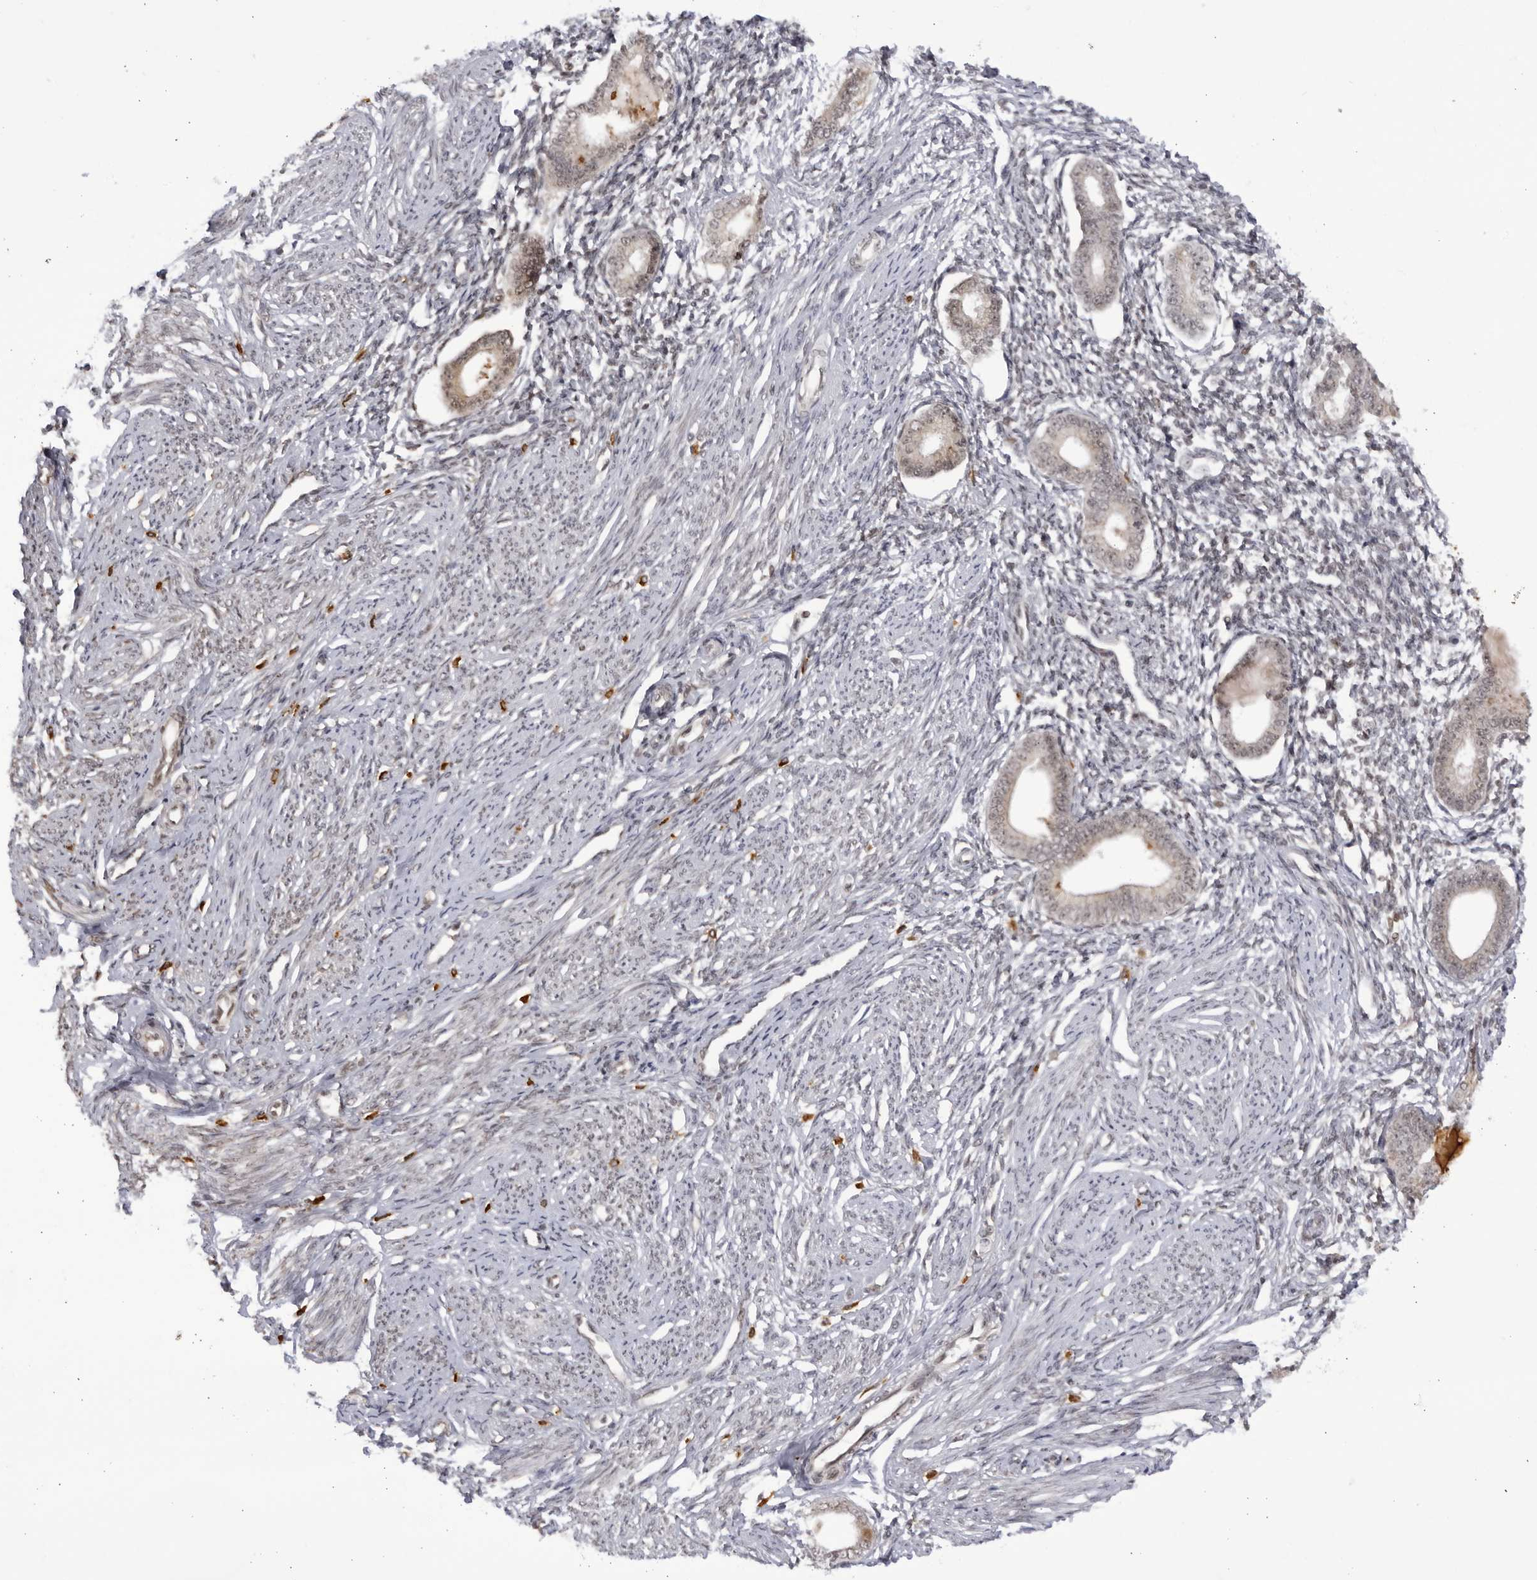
{"staining": {"intensity": "negative", "quantity": "none", "location": "none"}, "tissue": "endometrium", "cell_type": "Cells in endometrial stroma", "image_type": "normal", "snomed": [{"axis": "morphology", "description": "Normal tissue, NOS"}, {"axis": "topography", "description": "Endometrium"}], "caption": "There is no significant staining in cells in endometrial stroma of endometrium. (Brightfield microscopy of DAB immunohistochemistry at high magnification).", "gene": "RASGEF1C", "patient": {"sex": "female", "age": 56}}